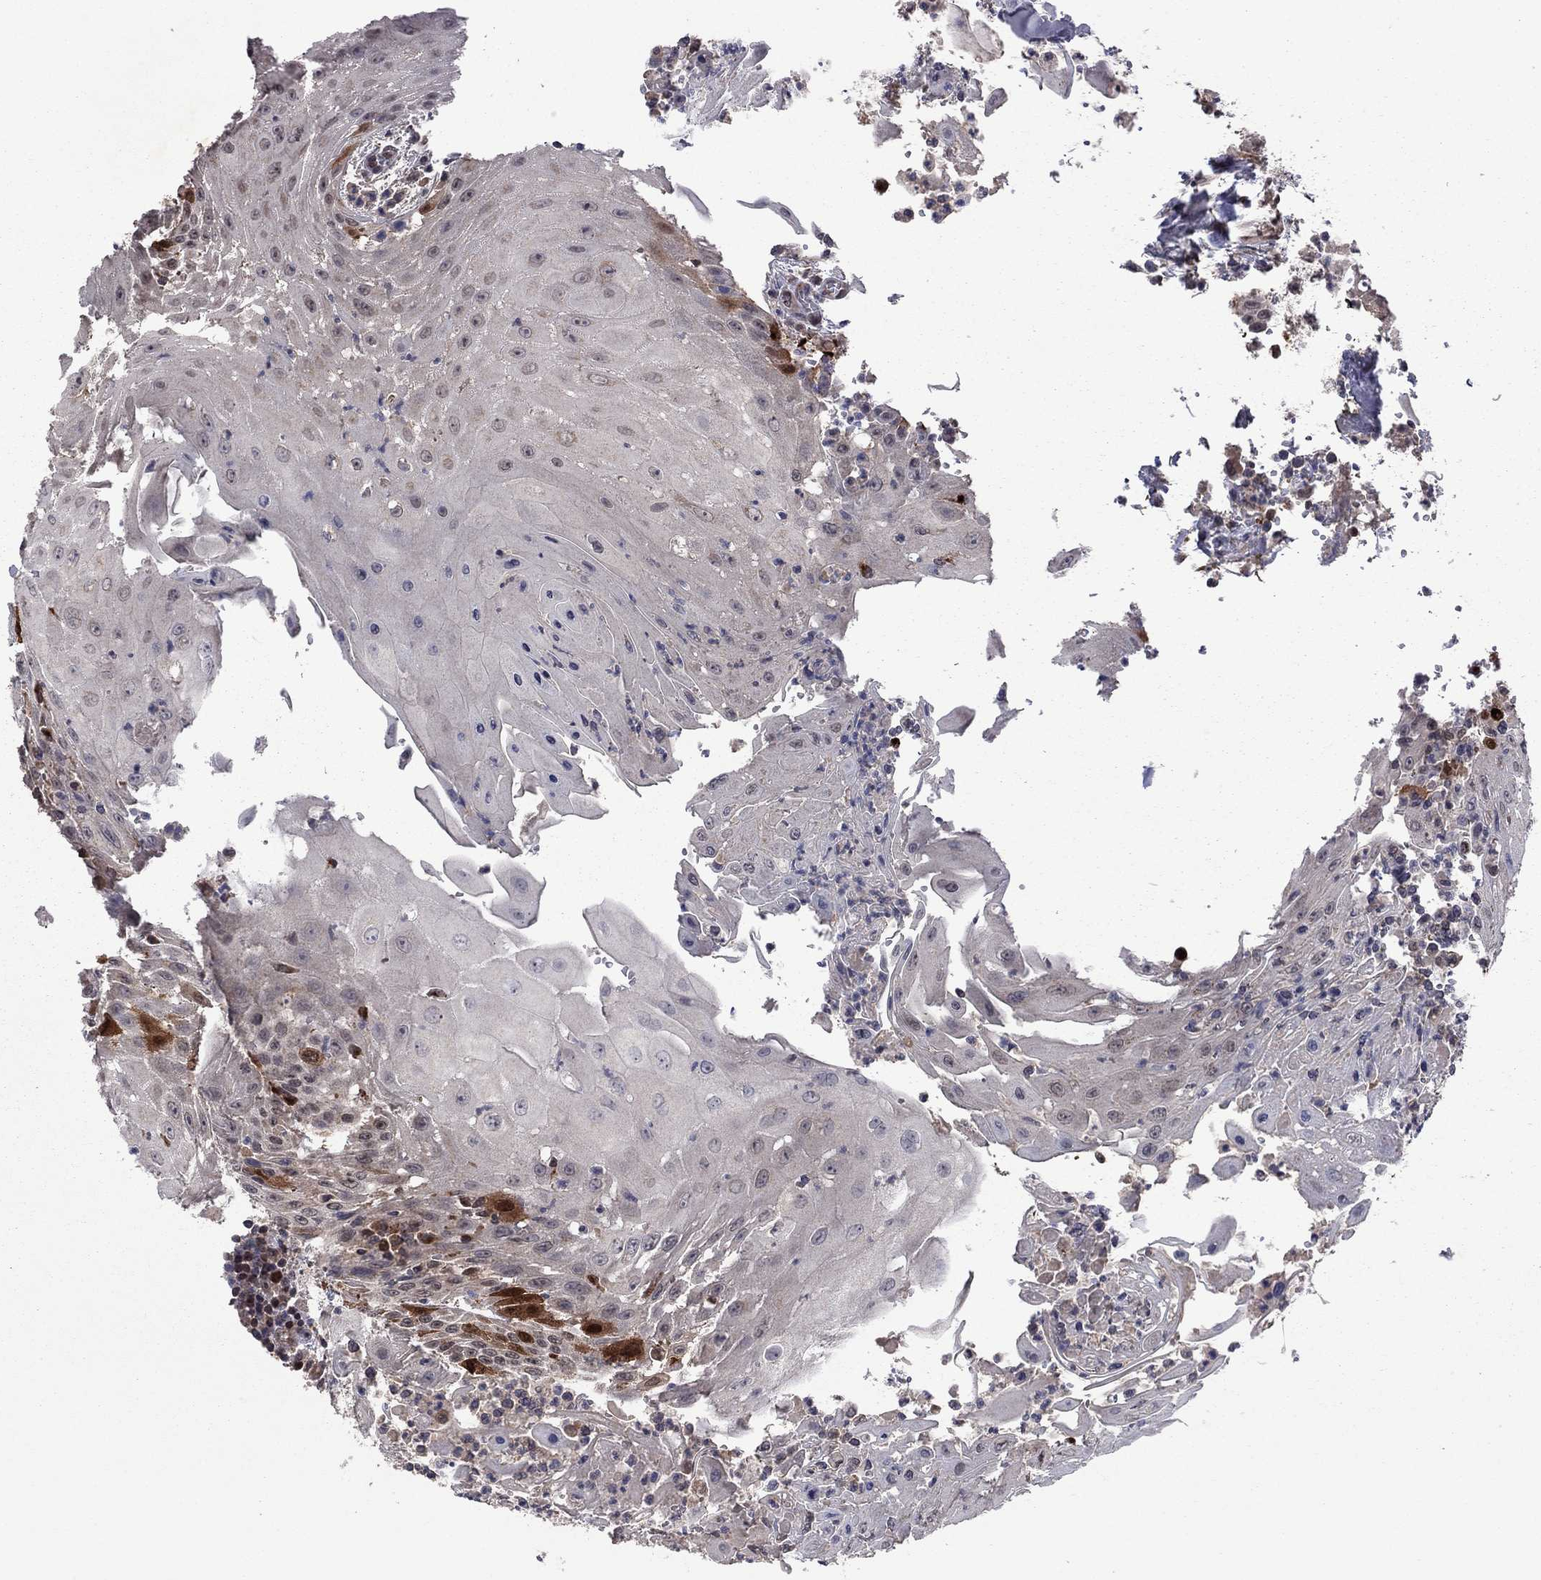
{"staining": {"intensity": "negative", "quantity": "none", "location": "none"}, "tissue": "head and neck cancer", "cell_type": "Tumor cells", "image_type": "cancer", "snomed": [{"axis": "morphology", "description": "Squamous cell carcinoma, NOS"}, {"axis": "topography", "description": "Oral tissue"}, {"axis": "topography", "description": "Head-Neck"}], "caption": "The immunohistochemistry histopathology image has no significant expression in tumor cells of squamous cell carcinoma (head and neck) tissue.", "gene": "GPAA1", "patient": {"sex": "male", "age": 58}}